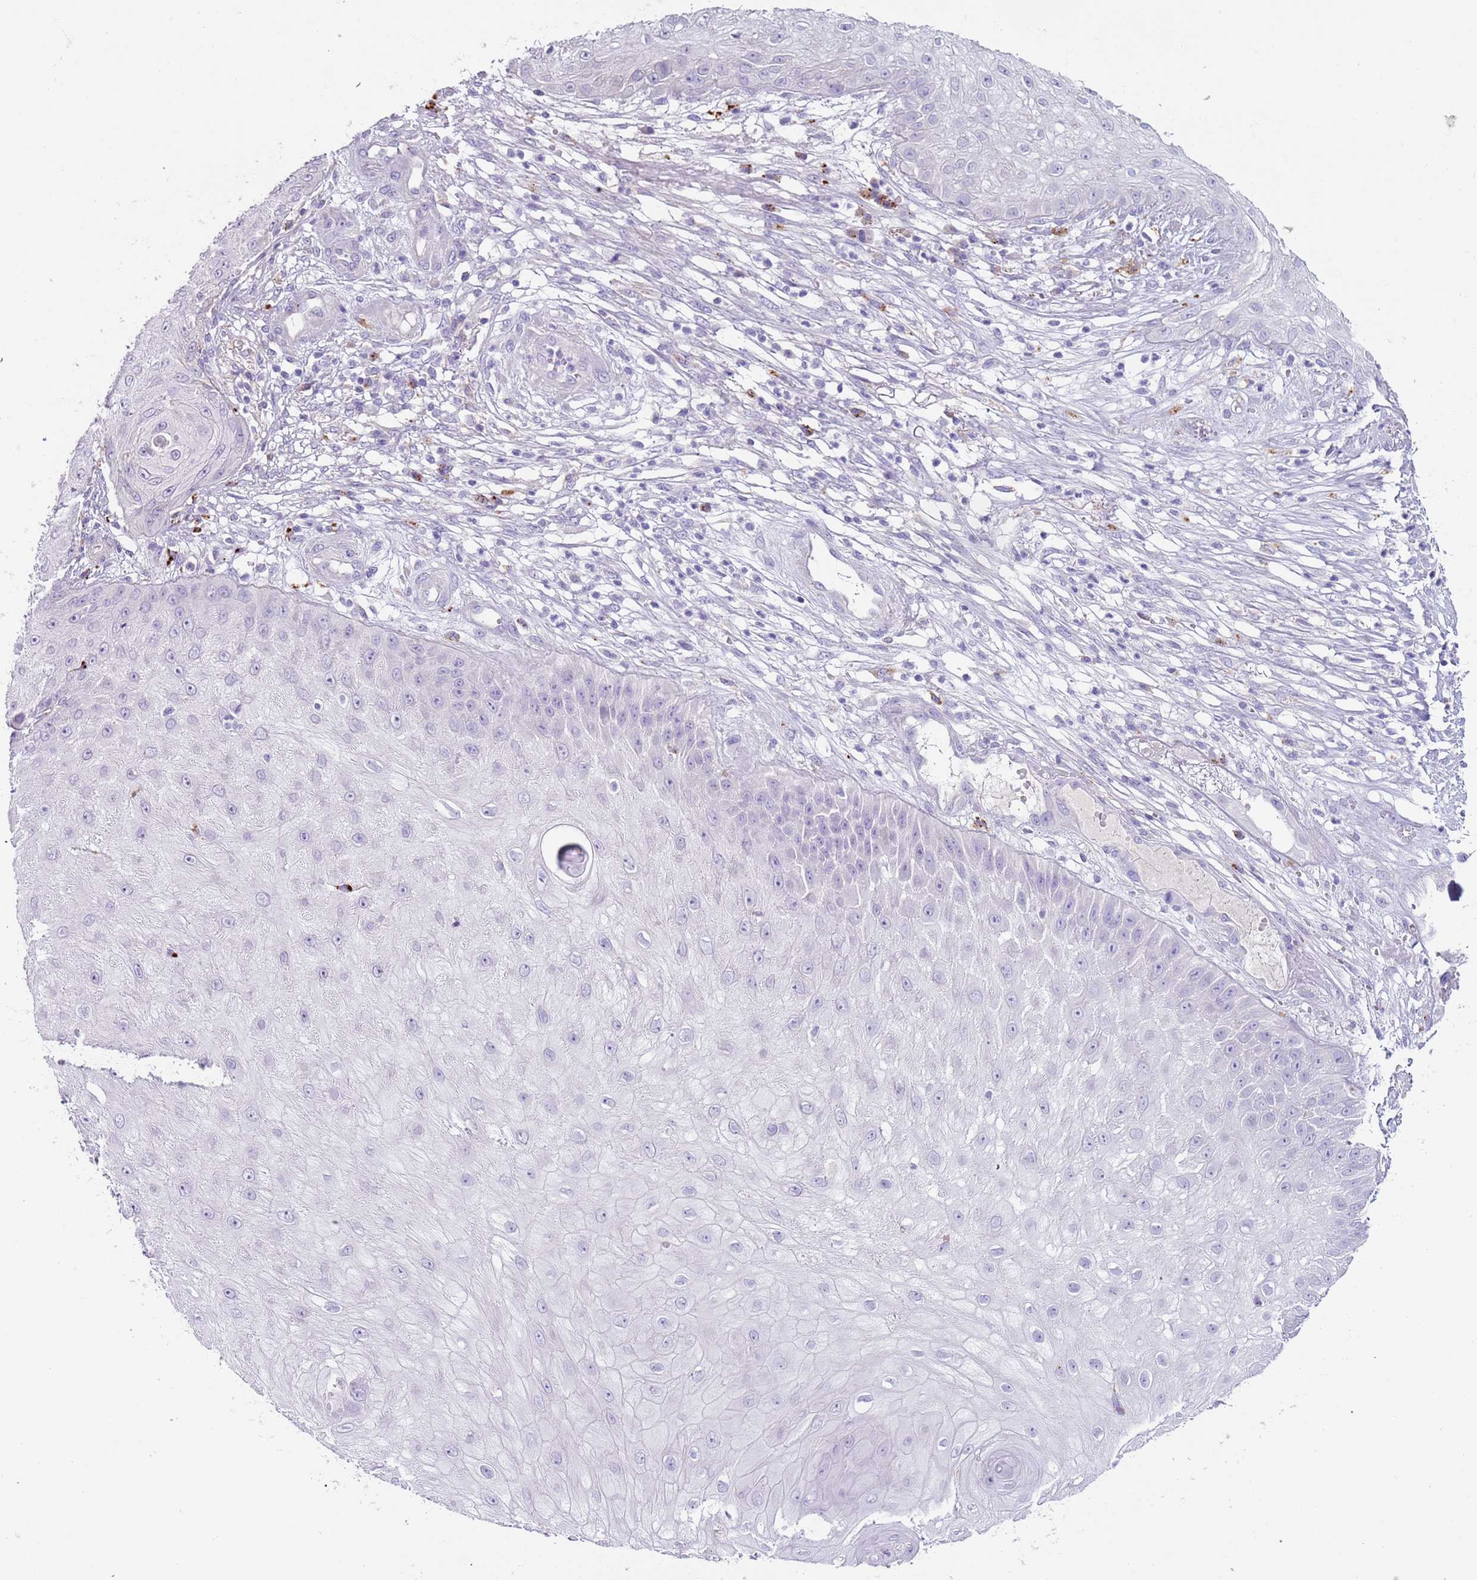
{"staining": {"intensity": "negative", "quantity": "none", "location": "none"}, "tissue": "skin cancer", "cell_type": "Tumor cells", "image_type": "cancer", "snomed": [{"axis": "morphology", "description": "Squamous cell carcinoma, NOS"}, {"axis": "topography", "description": "Skin"}], "caption": "Tumor cells show no significant protein staining in skin squamous cell carcinoma.", "gene": "LRRN3", "patient": {"sex": "male", "age": 70}}